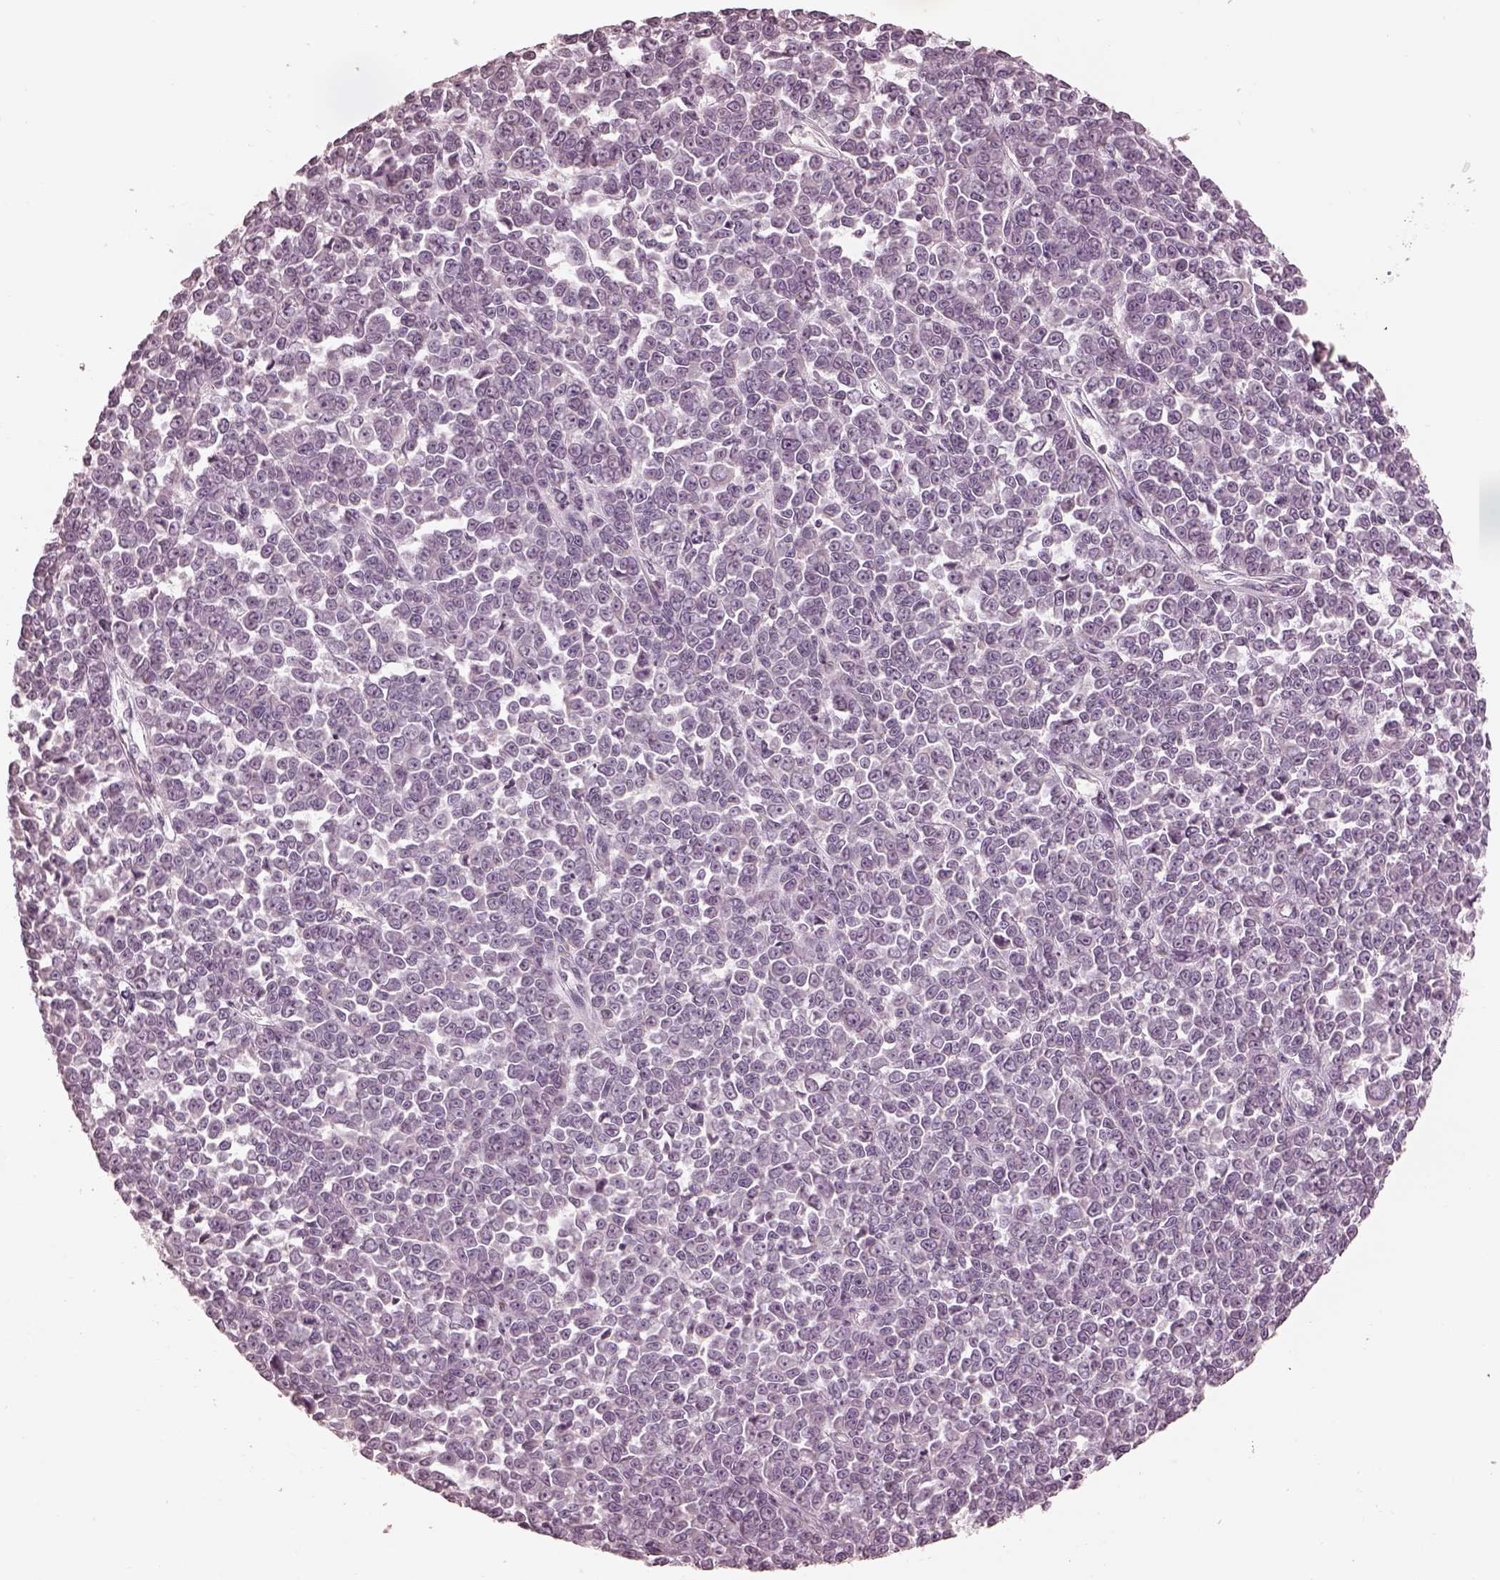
{"staining": {"intensity": "negative", "quantity": "none", "location": "none"}, "tissue": "melanoma", "cell_type": "Tumor cells", "image_type": "cancer", "snomed": [{"axis": "morphology", "description": "Malignant melanoma, NOS"}, {"axis": "topography", "description": "Skin"}], "caption": "Immunohistochemistry (IHC) photomicrograph of melanoma stained for a protein (brown), which demonstrates no staining in tumor cells.", "gene": "ANKLE1", "patient": {"sex": "female", "age": 95}}